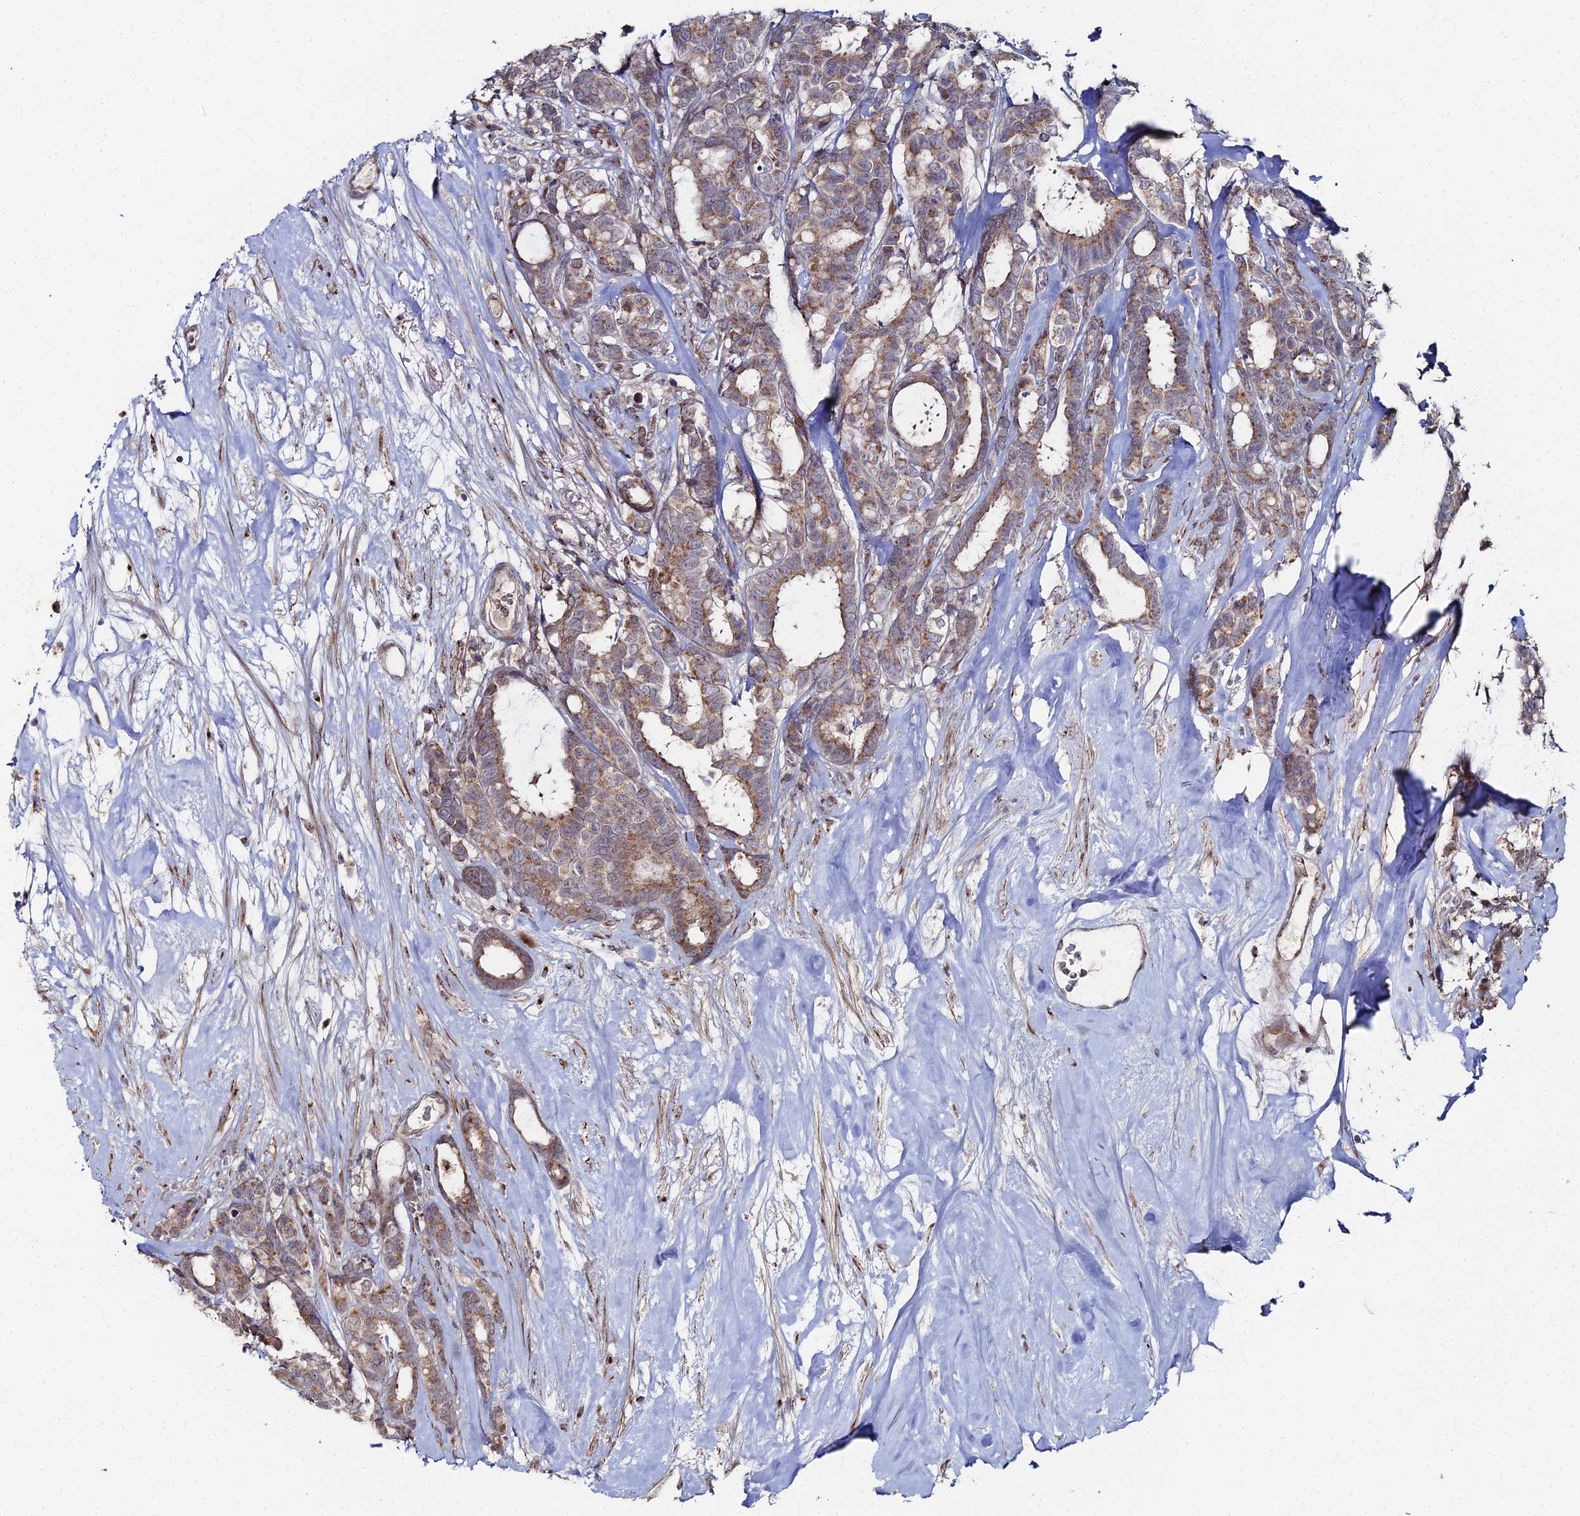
{"staining": {"intensity": "moderate", "quantity": ">75%", "location": "cytoplasmic/membranous"}, "tissue": "breast cancer", "cell_type": "Tumor cells", "image_type": "cancer", "snomed": [{"axis": "morphology", "description": "Duct carcinoma"}, {"axis": "topography", "description": "Breast"}], "caption": "Breast cancer (infiltrating ductal carcinoma) stained with a brown dye displays moderate cytoplasmic/membranous positive positivity in about >75% of tumor cells.", "gene": "SGMS1", "patient": {"sex": "female", "age": 87}}